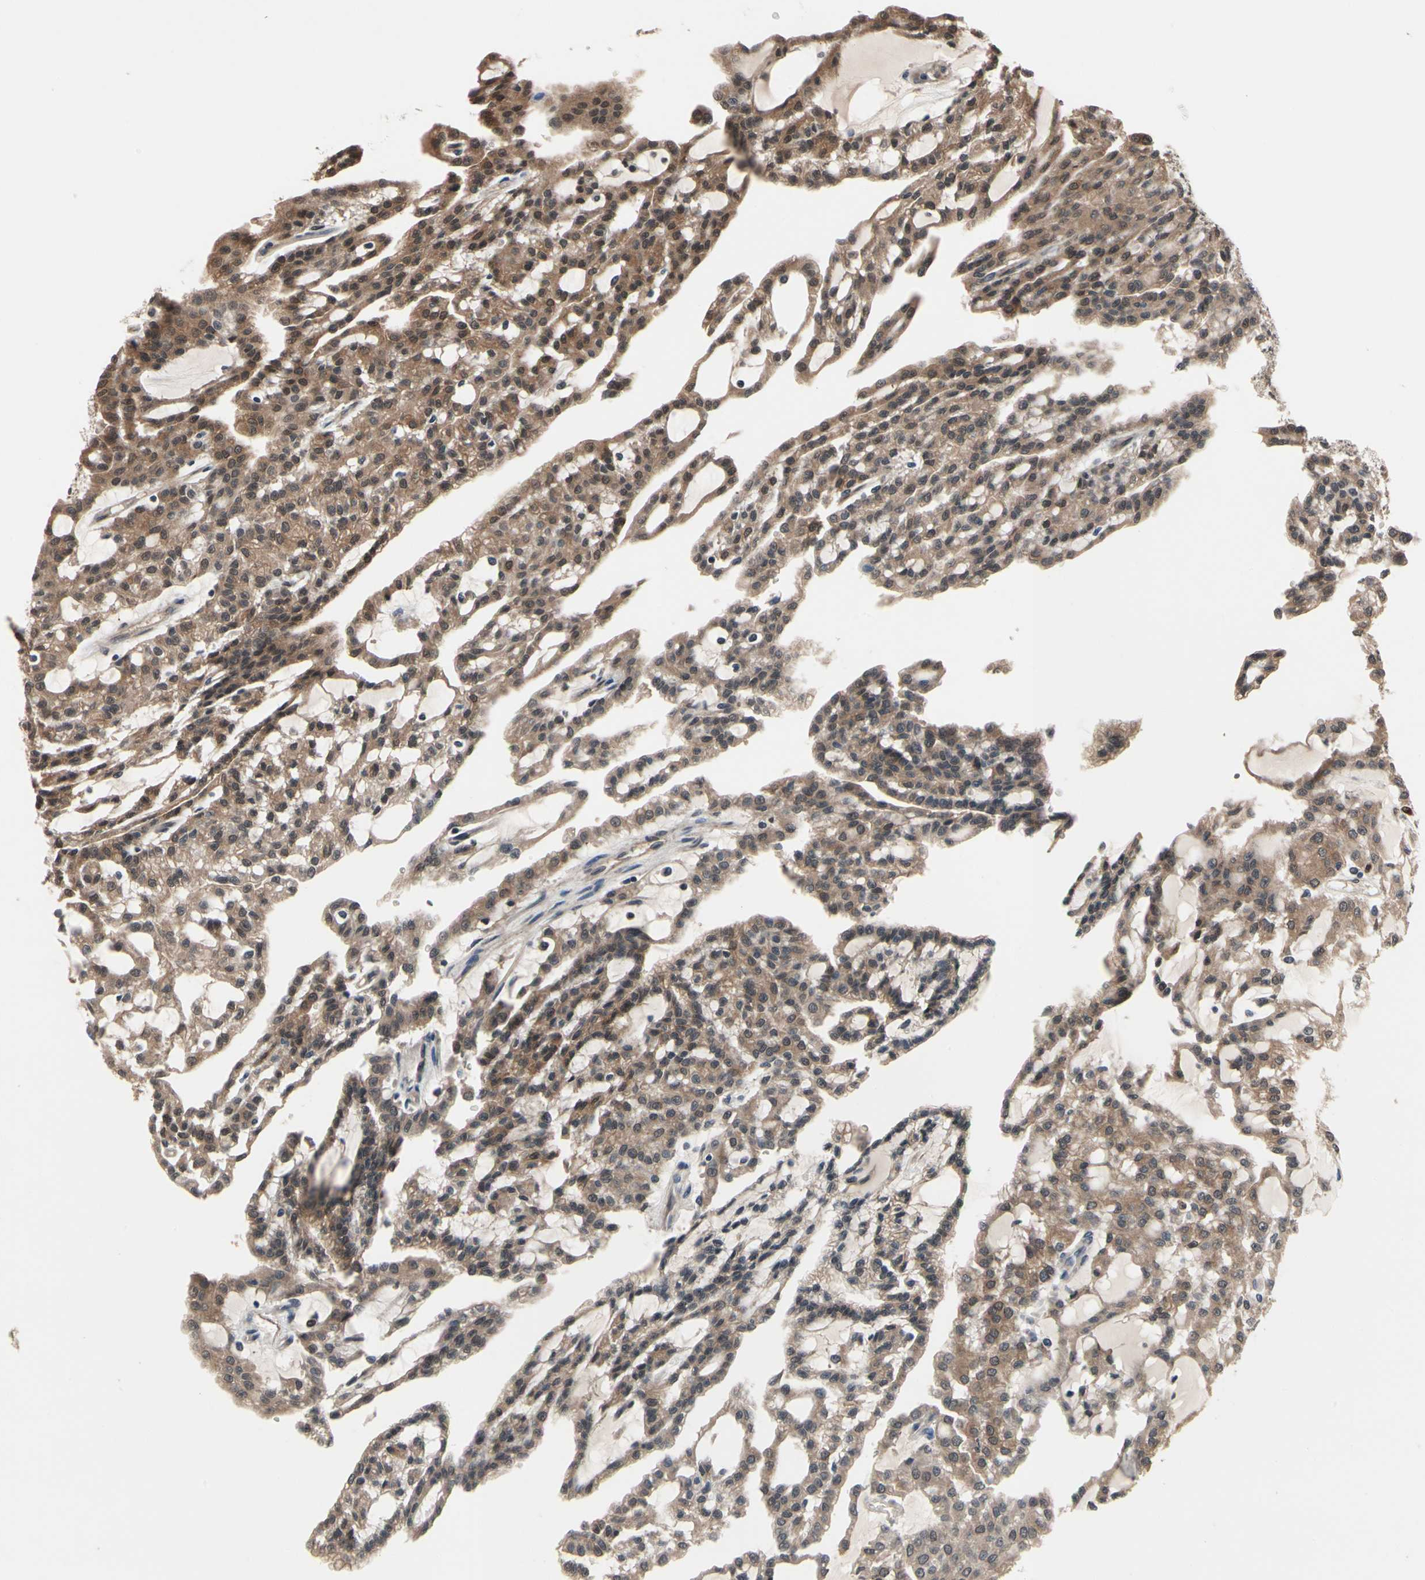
{"staining": {"intensity": "moderate", "quantity": ">75%", "location": "none"}, "tissue": "renal cancer", "cell_type": "Tumor cells", "image_type": "cancer", "snomed": [{"axis": "morphology", "description": "Adenocarcinoma, NOS"}, {"axis": "topography", "description": "Kidney"}], "caption": "Immunohistochemistry (IHC) photomicrograph of human renal cancer (adenocarcinoma) stained for a protein (brown), which demonstrates medium levels of moderate None staining in about >75% of tumor cells.", "gene": "PRDX6", "patient": {"sex": "male", "age": 63}}